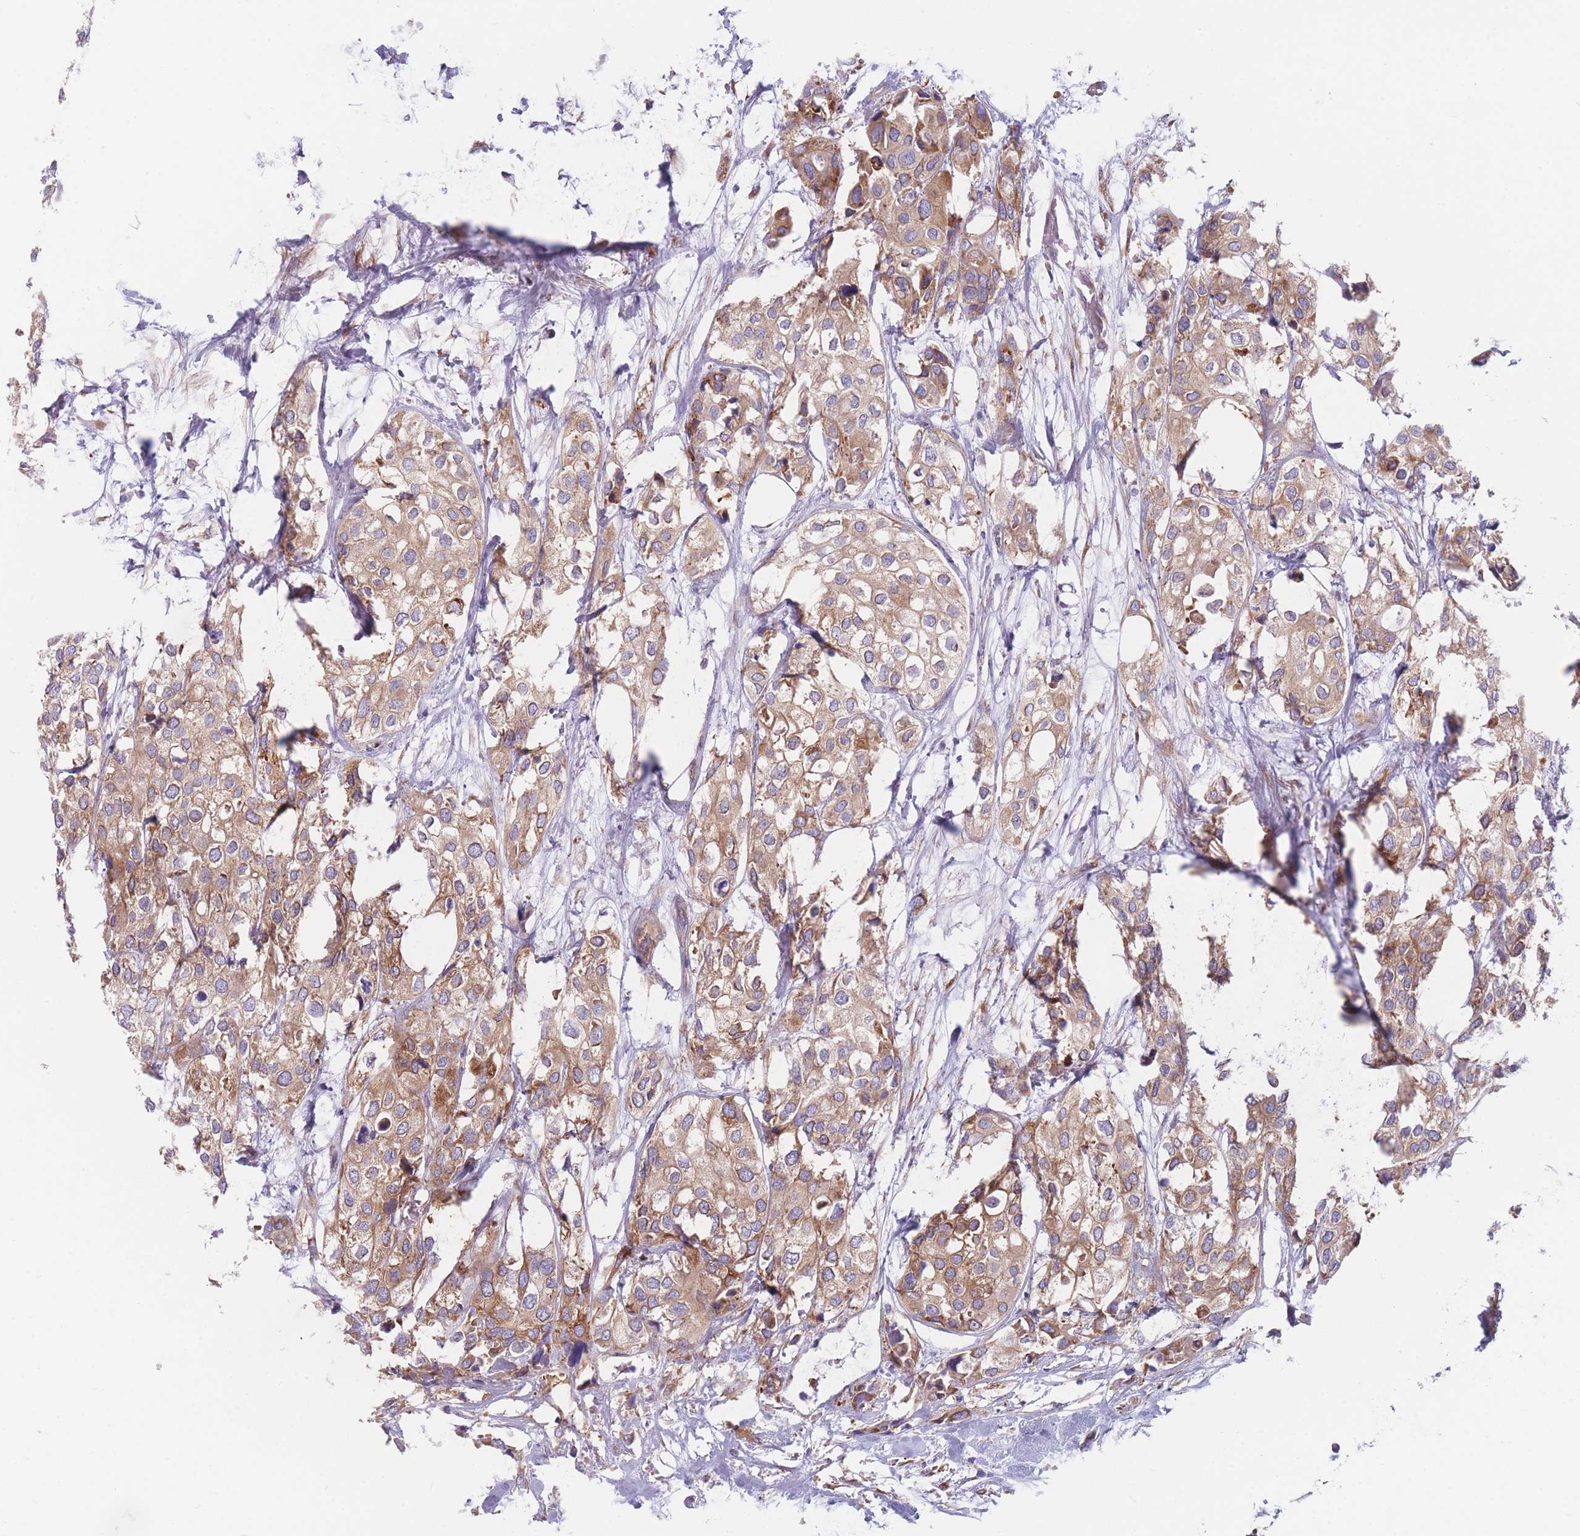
{"staining": {"intensity": "moderate", "quantity": ">75%", "location": "cytoplasmic/membranous"}, "tissue": "urothelial cancer", "cell_type": "Tumor cells", "image_type": "cancer", "snomed": [{"axis": "morphology", "description": "Urothelial carcinoma, High grade"}, {"axis": "topography", "description": "Urinary bladder"}], "caption": "High-power microscopy captured an immunohistochemistry (IHC) photomicrograph of urothelial carcinoma (high-grade), revealing moderate cytoplasmic/membranous expression in about >75% of tumor cells.", "gene": "AK9", "patient": {"sex": "male", "age": 64}}